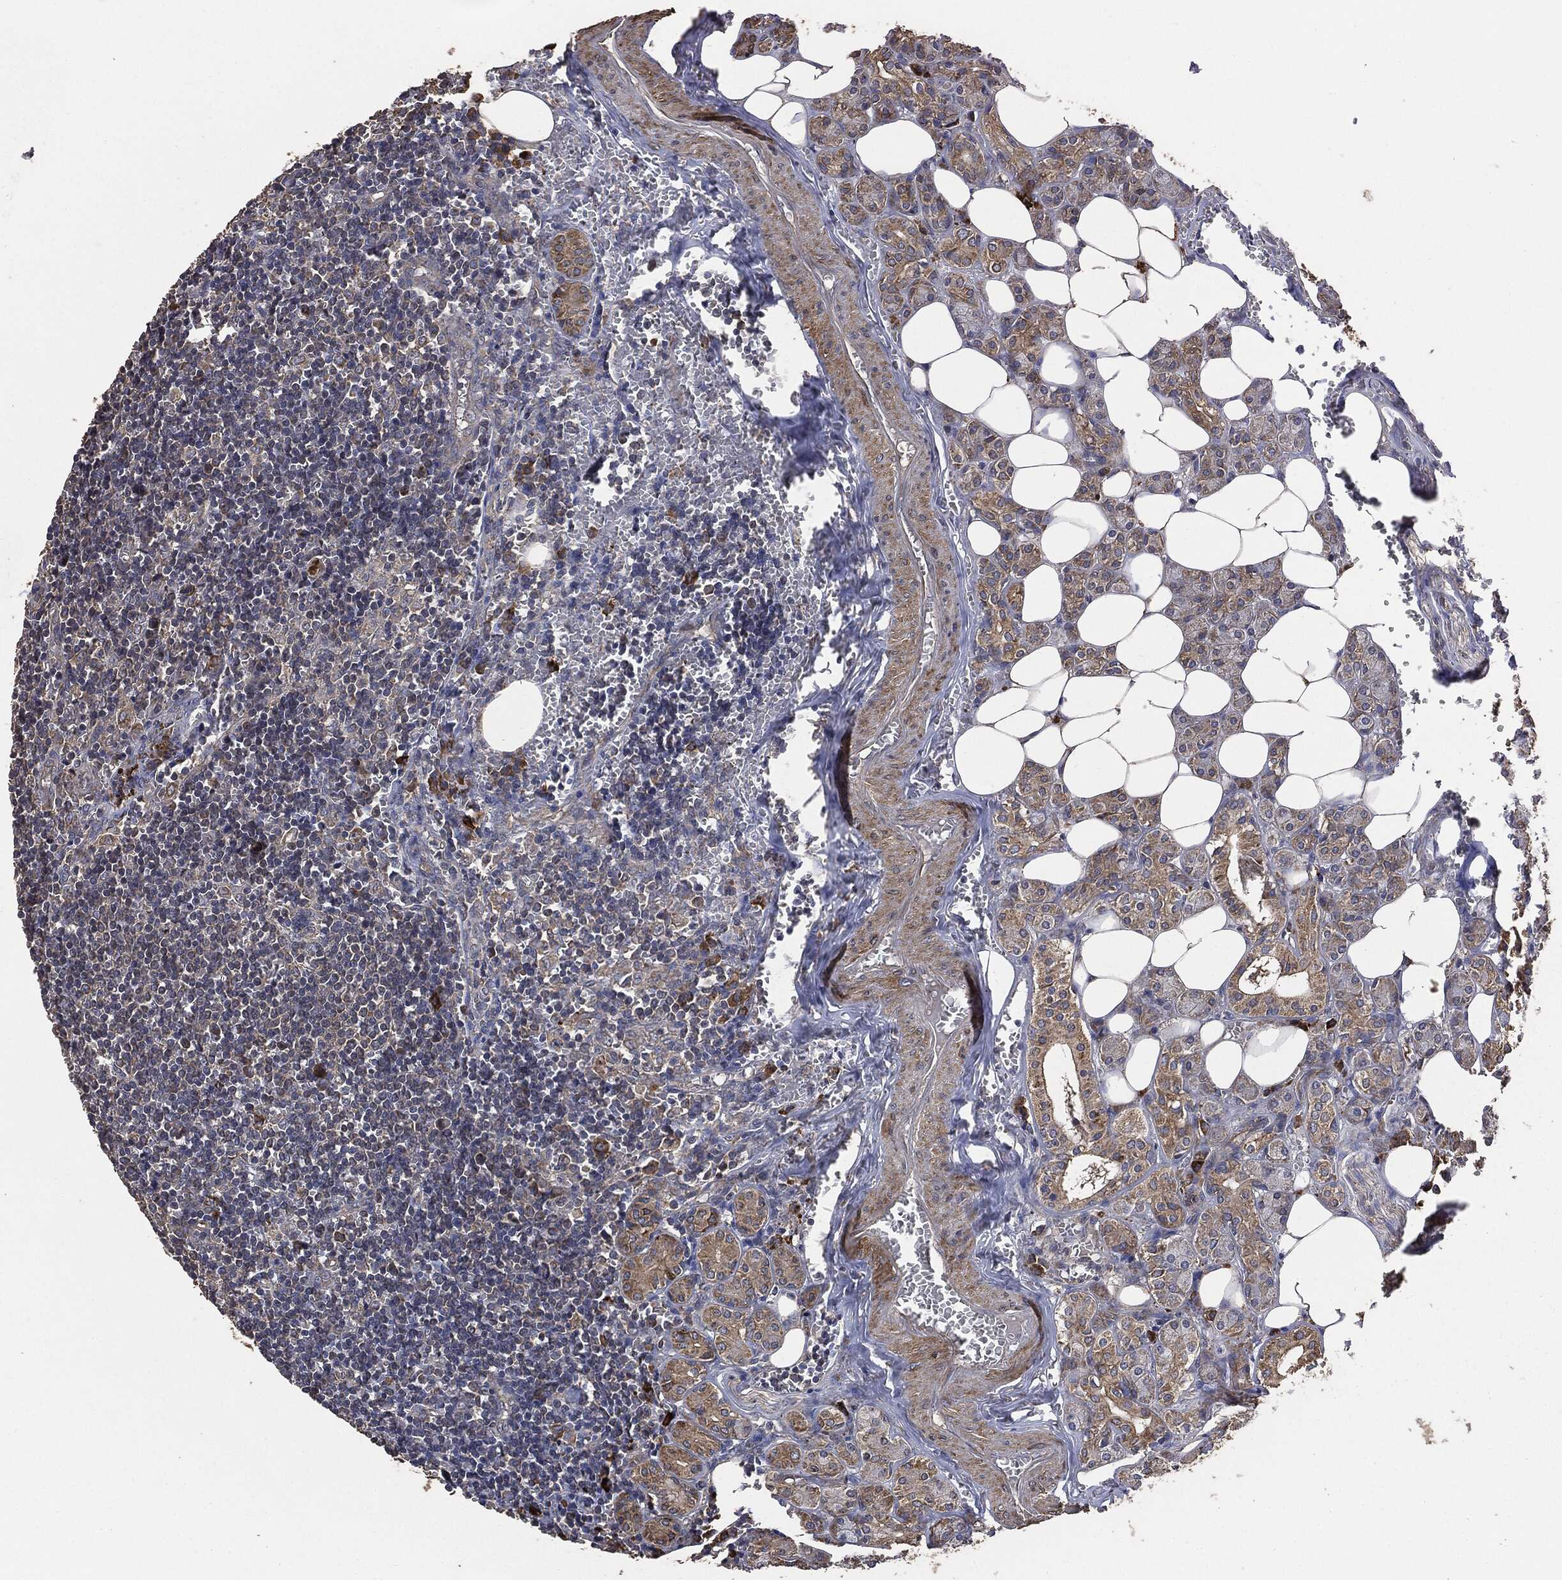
{"staining": {"intensity": "strong", "quantity": "<25%", "location": "cytoplasmic/membranous"}, "tissue": "lymph node", "cell_type": "Germinal center cells", "image_type": "normal", "snomed": [{"axis": "morphology", "description": "Normal tissue, NOS"}, {"axis": "topography", "description": "Lymph node"}, {"axis": "topography", "description": "Salivary gland"}], "caption": "DAB (3,3'-diaminobenzidine) immunohistochemical staining of unremarkable human lymph node reveals strong cytoplasmic/membranous protein staining in approximately <25% of germinal center cells. (DAB (3,3'-diaminobenzidine) = brown stain, brightfield microscopy at high magnification).", "gene": "STK3", "patient": {"sex": "male", "age": 78}}